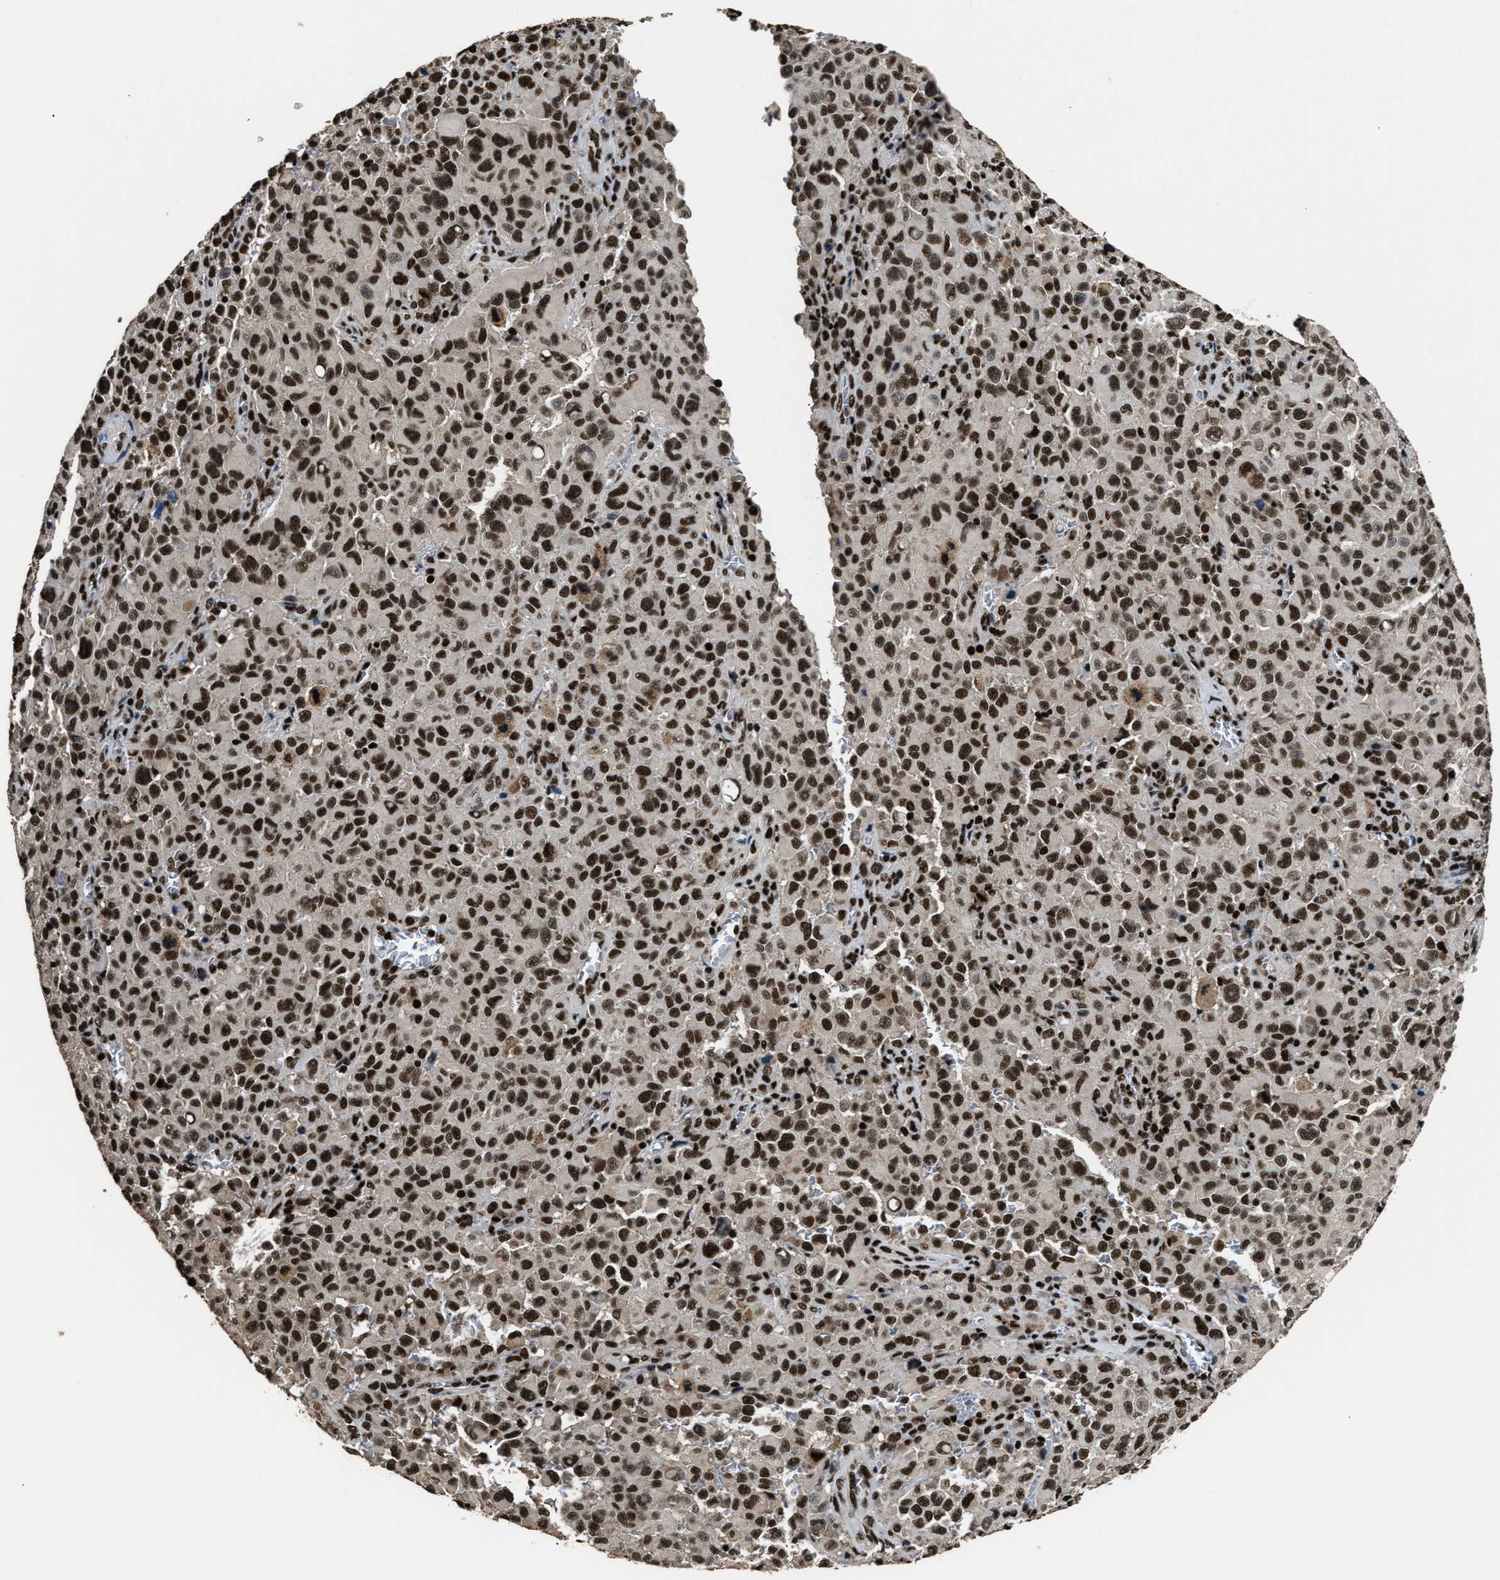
{"staining": {"intensity": "strong", "quantity": ">75%", "location": "nuclear"}, "tissue": "melanoma", "cell_type": "Tumor cells", "image_type": "cancer", "snomed": [{"axis": "morphology", "description": "Malignant melanoma, NOS"}, {"axis": "topography", "description": "Skin"}], "caption": "An image showing strong nuclear staining in about >75% of tumor cells in melanoma, as visualized by brown immunohistochemical staining.", "gene": "RAD21", "patient": {"sex": "female", "age": 82}}